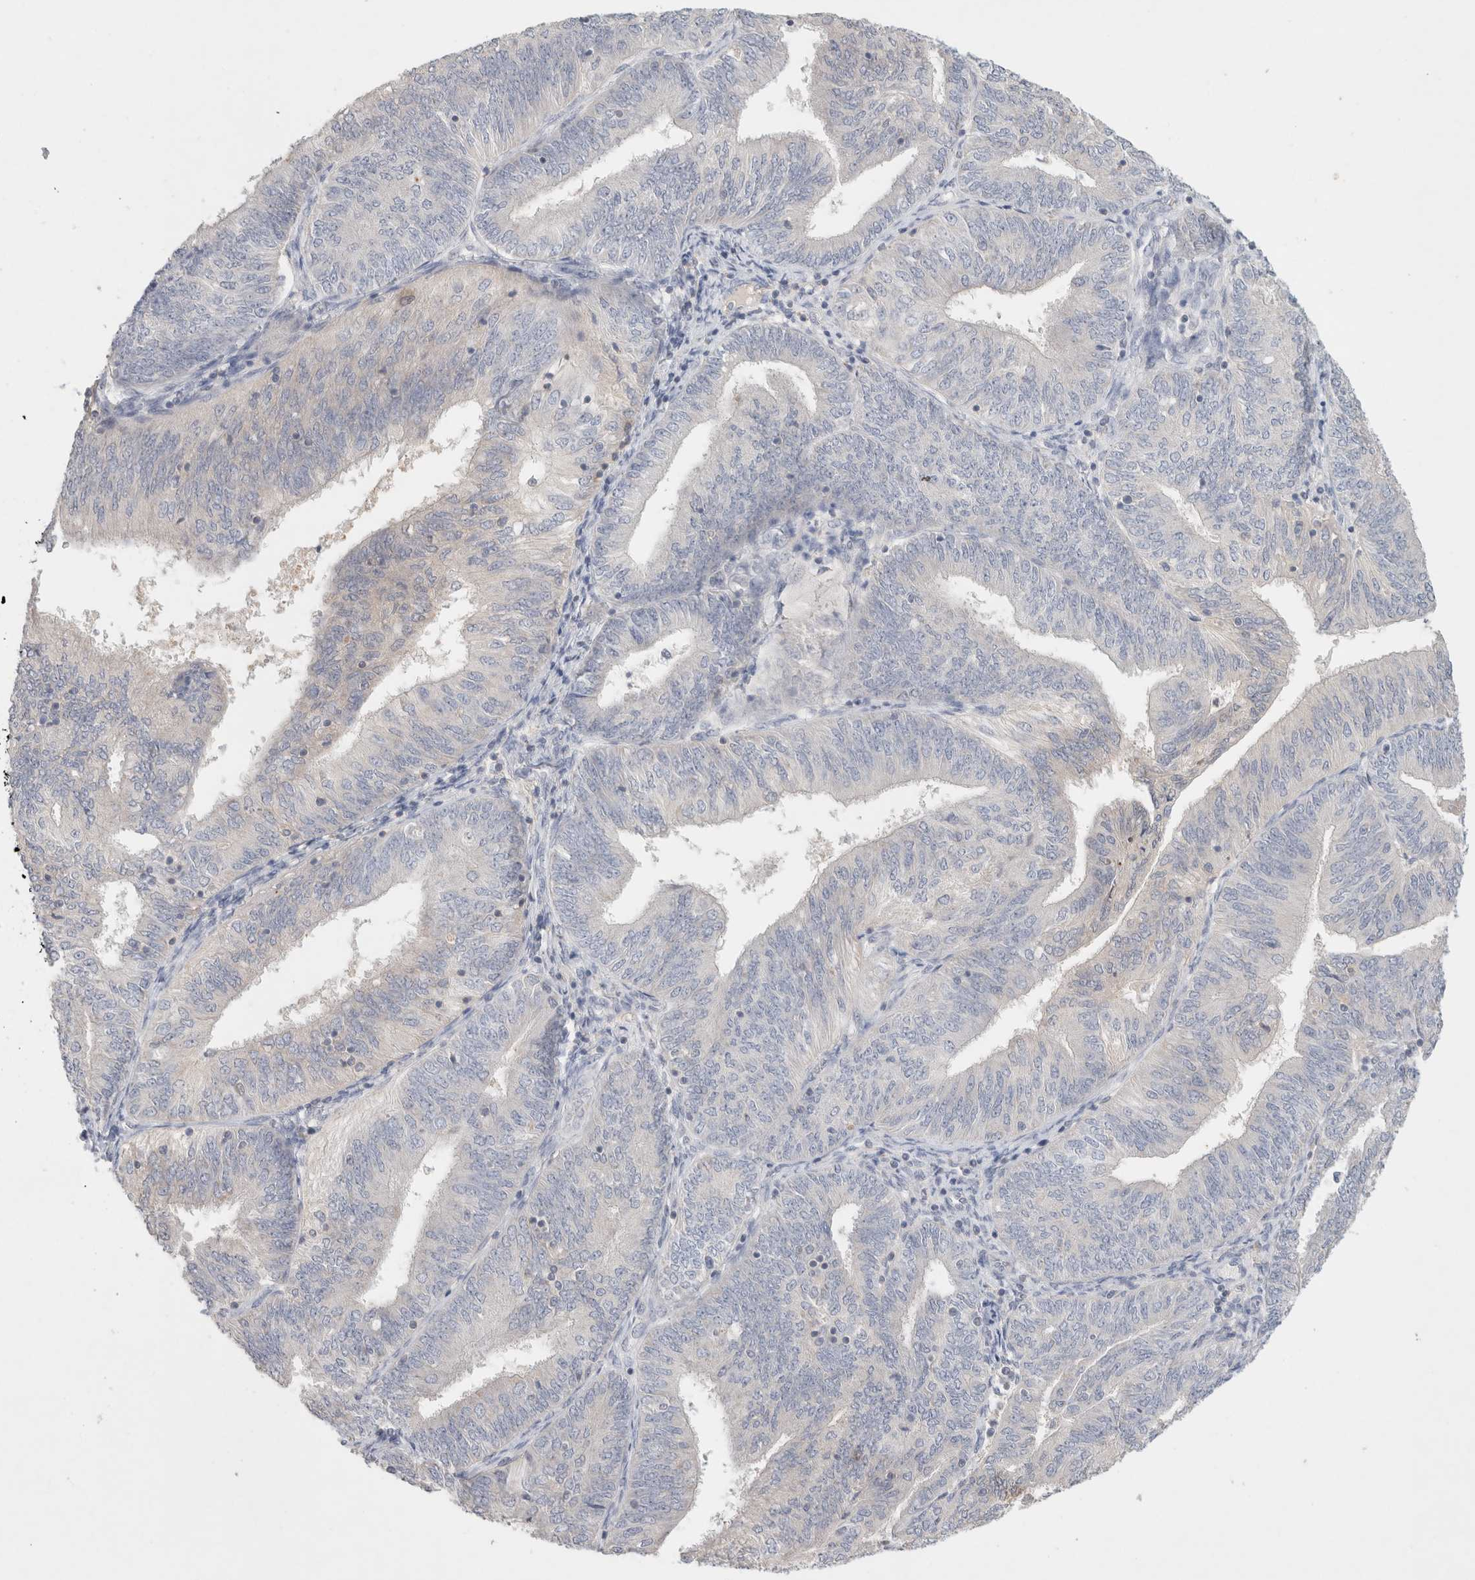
{"staining": {"intensity": "negative", "quantity": "none", "location": "none"}, "tissue": "endometrial cancer", "cell_type": "Tumor cells", "image_type": "cancer", "snomed": [{"axis": "morphology", "description": "Adenocarcinoma, NOS"}, {"axis": "topography", "description": "Endometrium"}], "caption": "Immunohistochemistry (IHC) histopathology image of human adenocarcinoma (endometrial) stained for a protein (brown), which demonstrates no positivity in tumor cells.", "gene": "MPP2", "patient": {"sex": "female", "age": 58}}